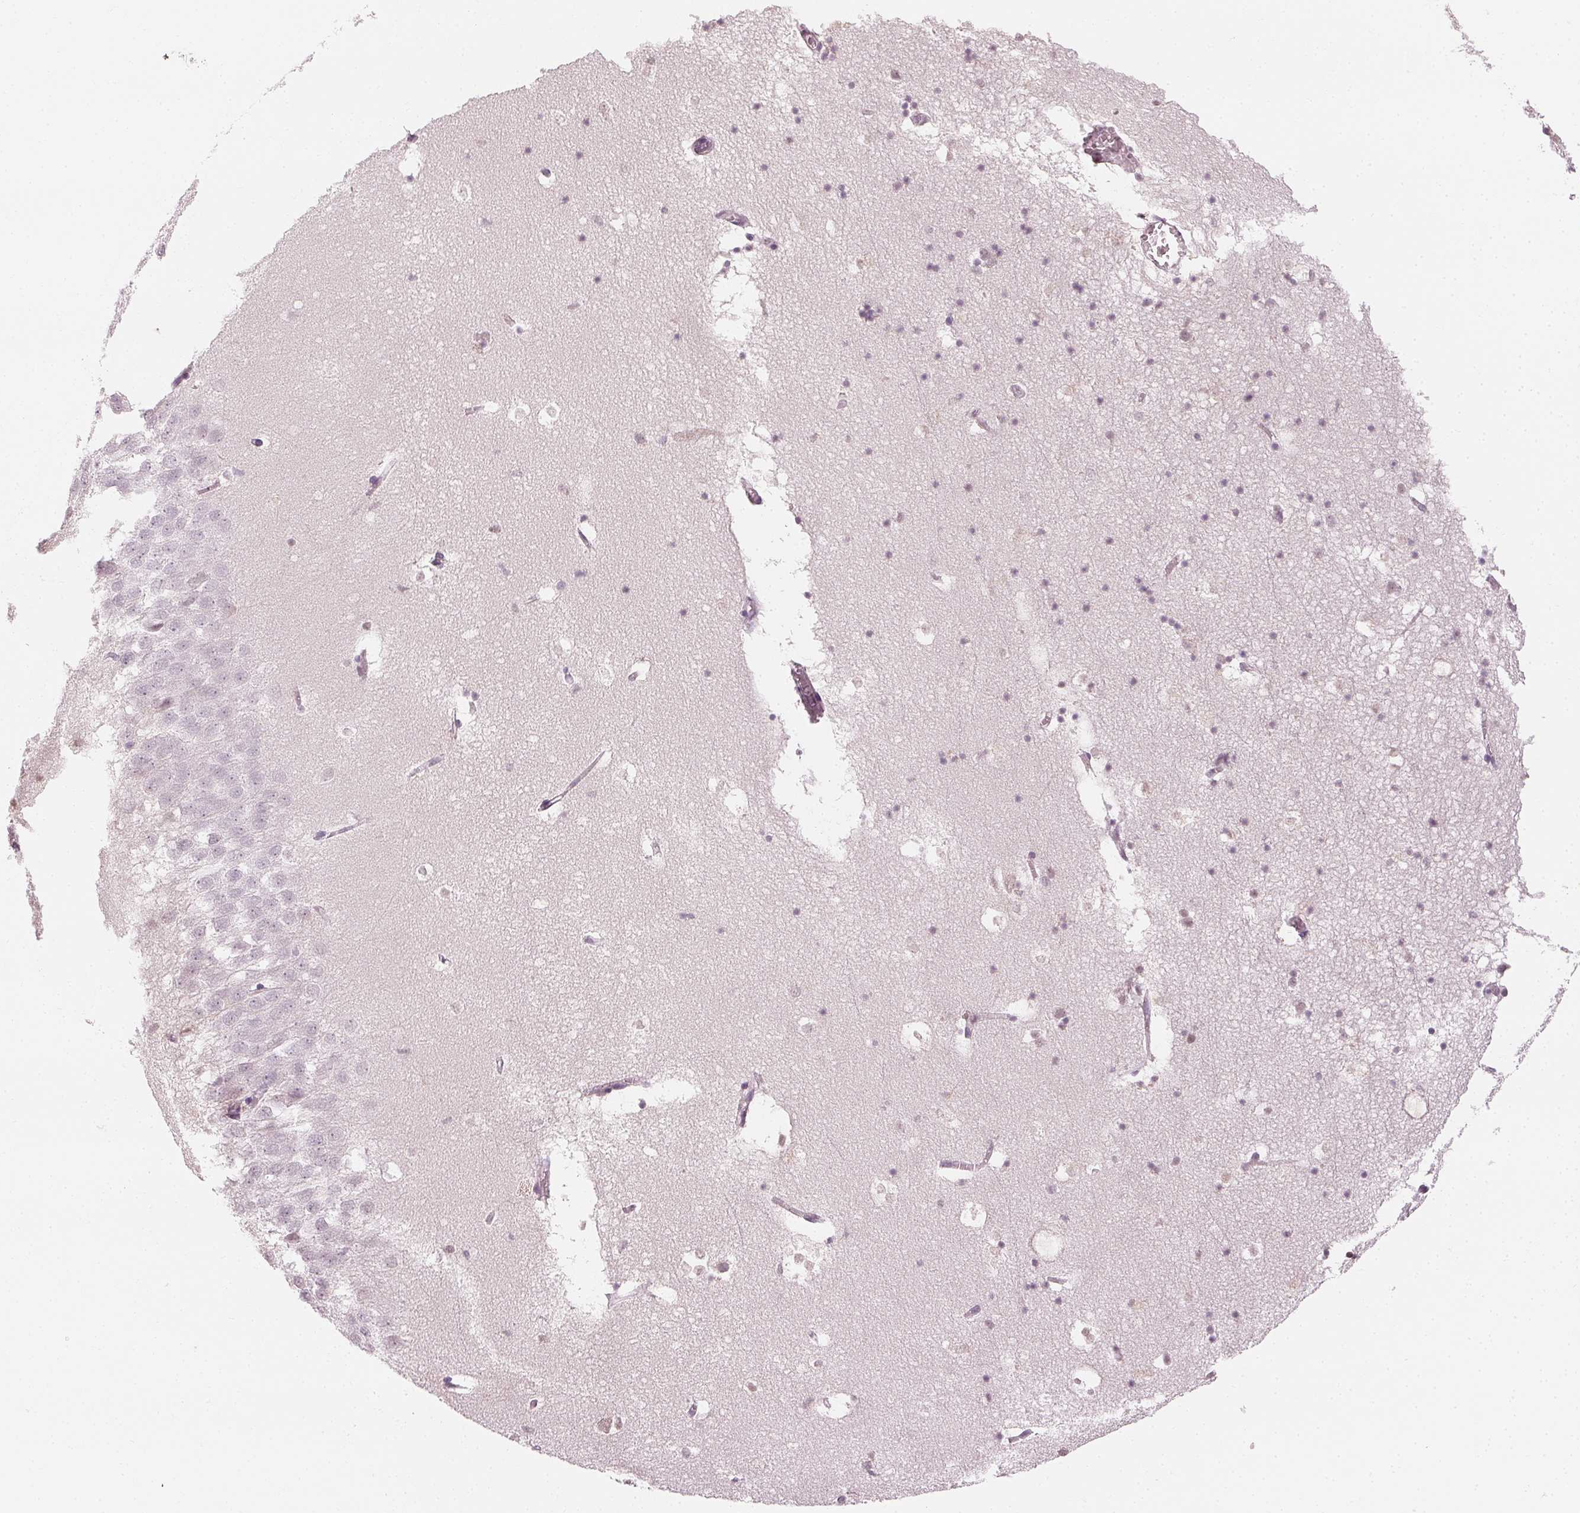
{"staining": {"intensity": "negative", "quantity": "none", "location": "none"}, "tissue": "hippocampus", "cell_type": "Glial cells", "image_type": "normal", "snomed": [{"axis": "morphology", "description": "Normal tissue, NOS"}, {"axis": "topography", "description": "Hippocampus"}], "caption": "The image reveals no staining of glial cells in normal hippocampus.", "gene": "AFM", "patient": {"sex": "male", "age": 58}}